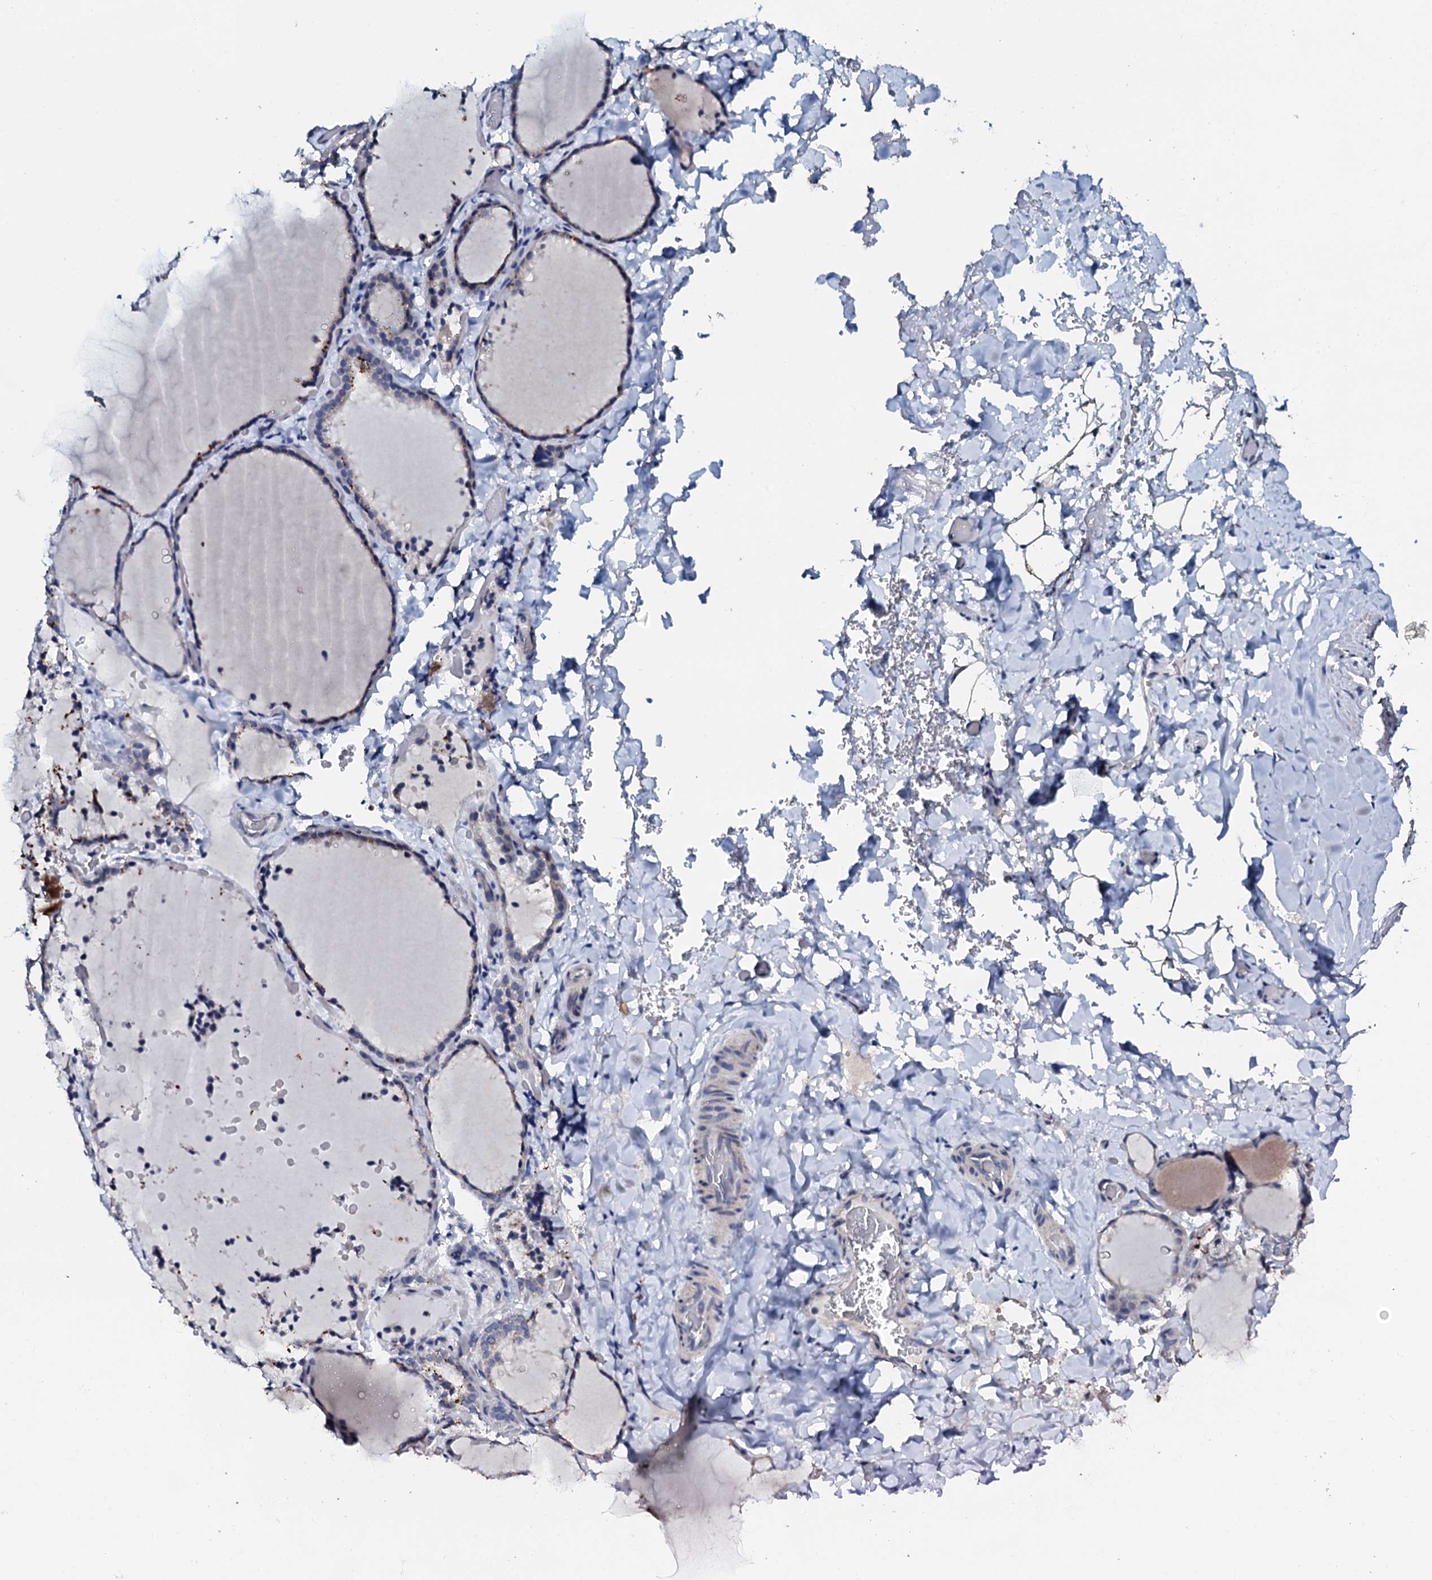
{"staining": {"intensity": "moderate", "quantity": "25%-75%", "location": "cytoplasmic/membranous"}, "tissue": "thyroid gland", "cell_type": "Glandular cells", "image_type": "normal", "snomed": [{"axis": "morphology", "description": "Normal tissue, NOS"}, {"axis": "topography", "description": "Thyroid gland"}], "caption": "Immunohistochemical staining of benign human thyroid gland reveals moderate cytoplasmic/membranous protein staining in approximately 25%-75% of glandular cells. (DAB = brown stain, brightfield microscopy at high magnification).", "gene": "SLC37A4", "patient": {"sex": "female", "age": 22}}